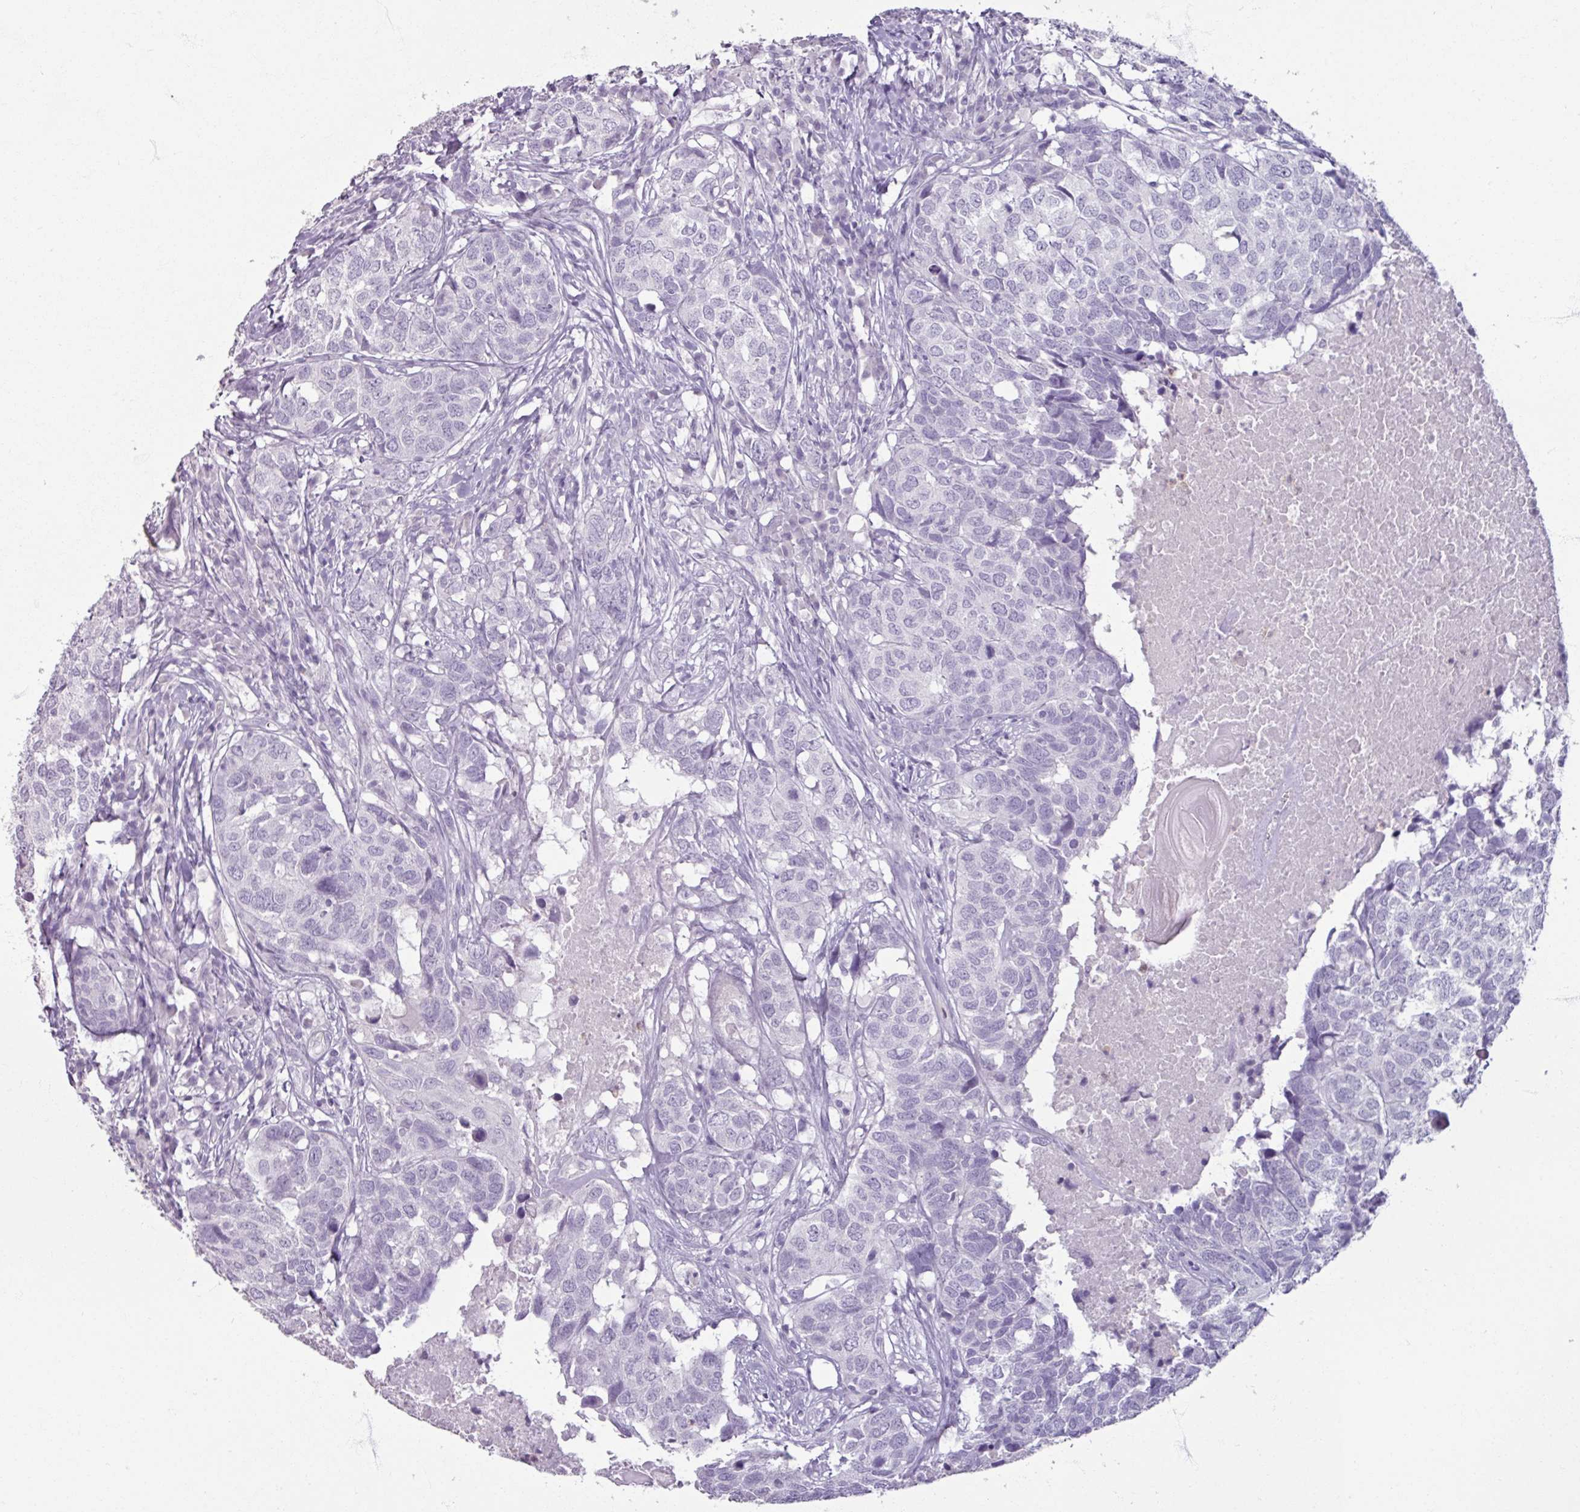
{"staining": {"intensity": "negative", "quantity": "none", "location": "none"}, "tissue": "head and neck cancer", "cell_type": "Tumor cells", "image_type": "cancer", "snomed": [{"axis": "morphology", "description": "Squamous cell carcinoma, NOS"}, {"axis": "topography", "description": "Head-Neck"}], "caption": "An immunohistochemistry photomicrograph of head and neck squamous cell carcinoma is shown. There is no staining in tumor cells of head and neck squamous cell carcinoma.", "gene": "ARG1", "patient": {"sex": "male", "age": 66}}